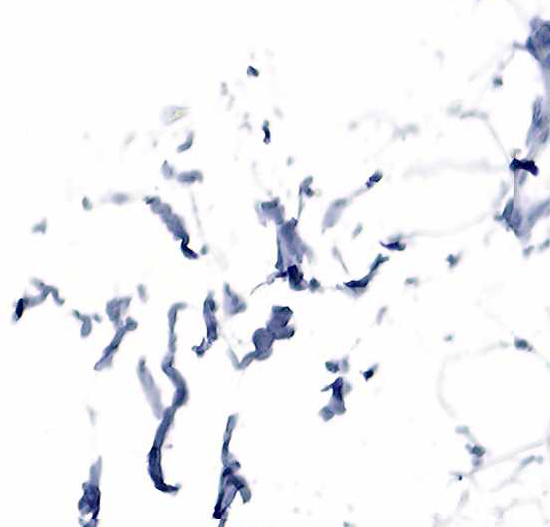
{"staining": {"intensity": "negative", "quantity": "none", "location": "none"}, "tissue": "adipose tissue", "cell_type": "Adipocytes", "image_type": "normal", "snomed": [{"axis": "morphology", "description": "Normal tissue, NOS"}, {"axis": "topography", "description": "Breast"}], "caption": "High power microscopy histopathology image of an immunohistochemistry image of benign adipose tissue, revealing no significant expression in adipocytes.", "gene": "FUT4", "patient": {"sex": "female", "age": 45}}